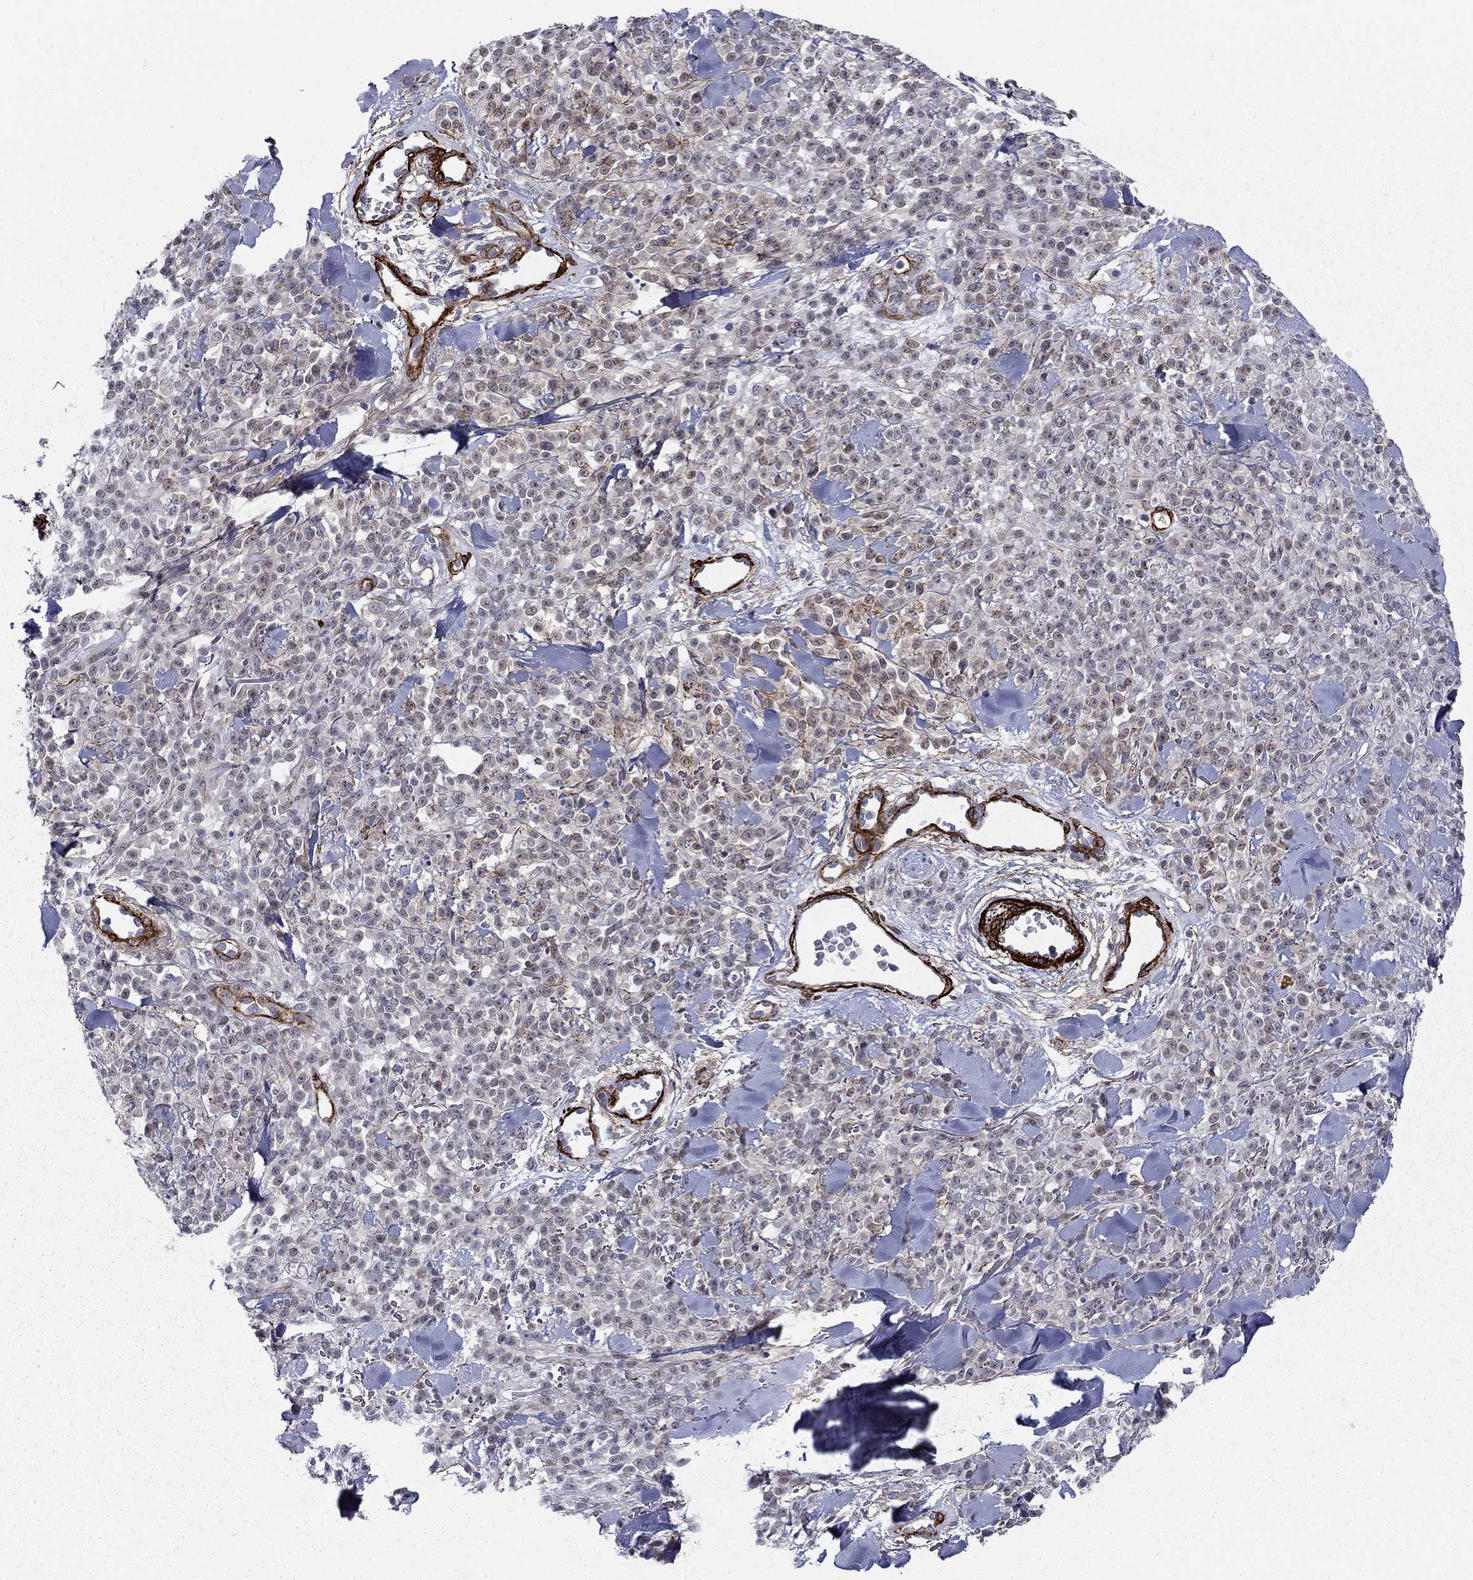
{"staining": {"intensity": "negative", "quantity": "none", "location": "none"}, "tissue": "melanoma", "cell_type": "Tumor cells", "image_type": "cancer", "snomed": [{"axis": "morphology", "description": "Malignant melanoma, NOS"}, {"axis": "topography", "description": "Skin"}, {"axis": "topography", "description": "Skin of trunk"}], "caption": "IHC of human melanoma demonstrates no expression in tumor cells. (DAB (3,3'-diaminobenzidine) immunohistochemistry (IHC) with hematoxylin counter stain).", "gene": "KRBA1", "patient": {"sex": "male", "age": 74}}